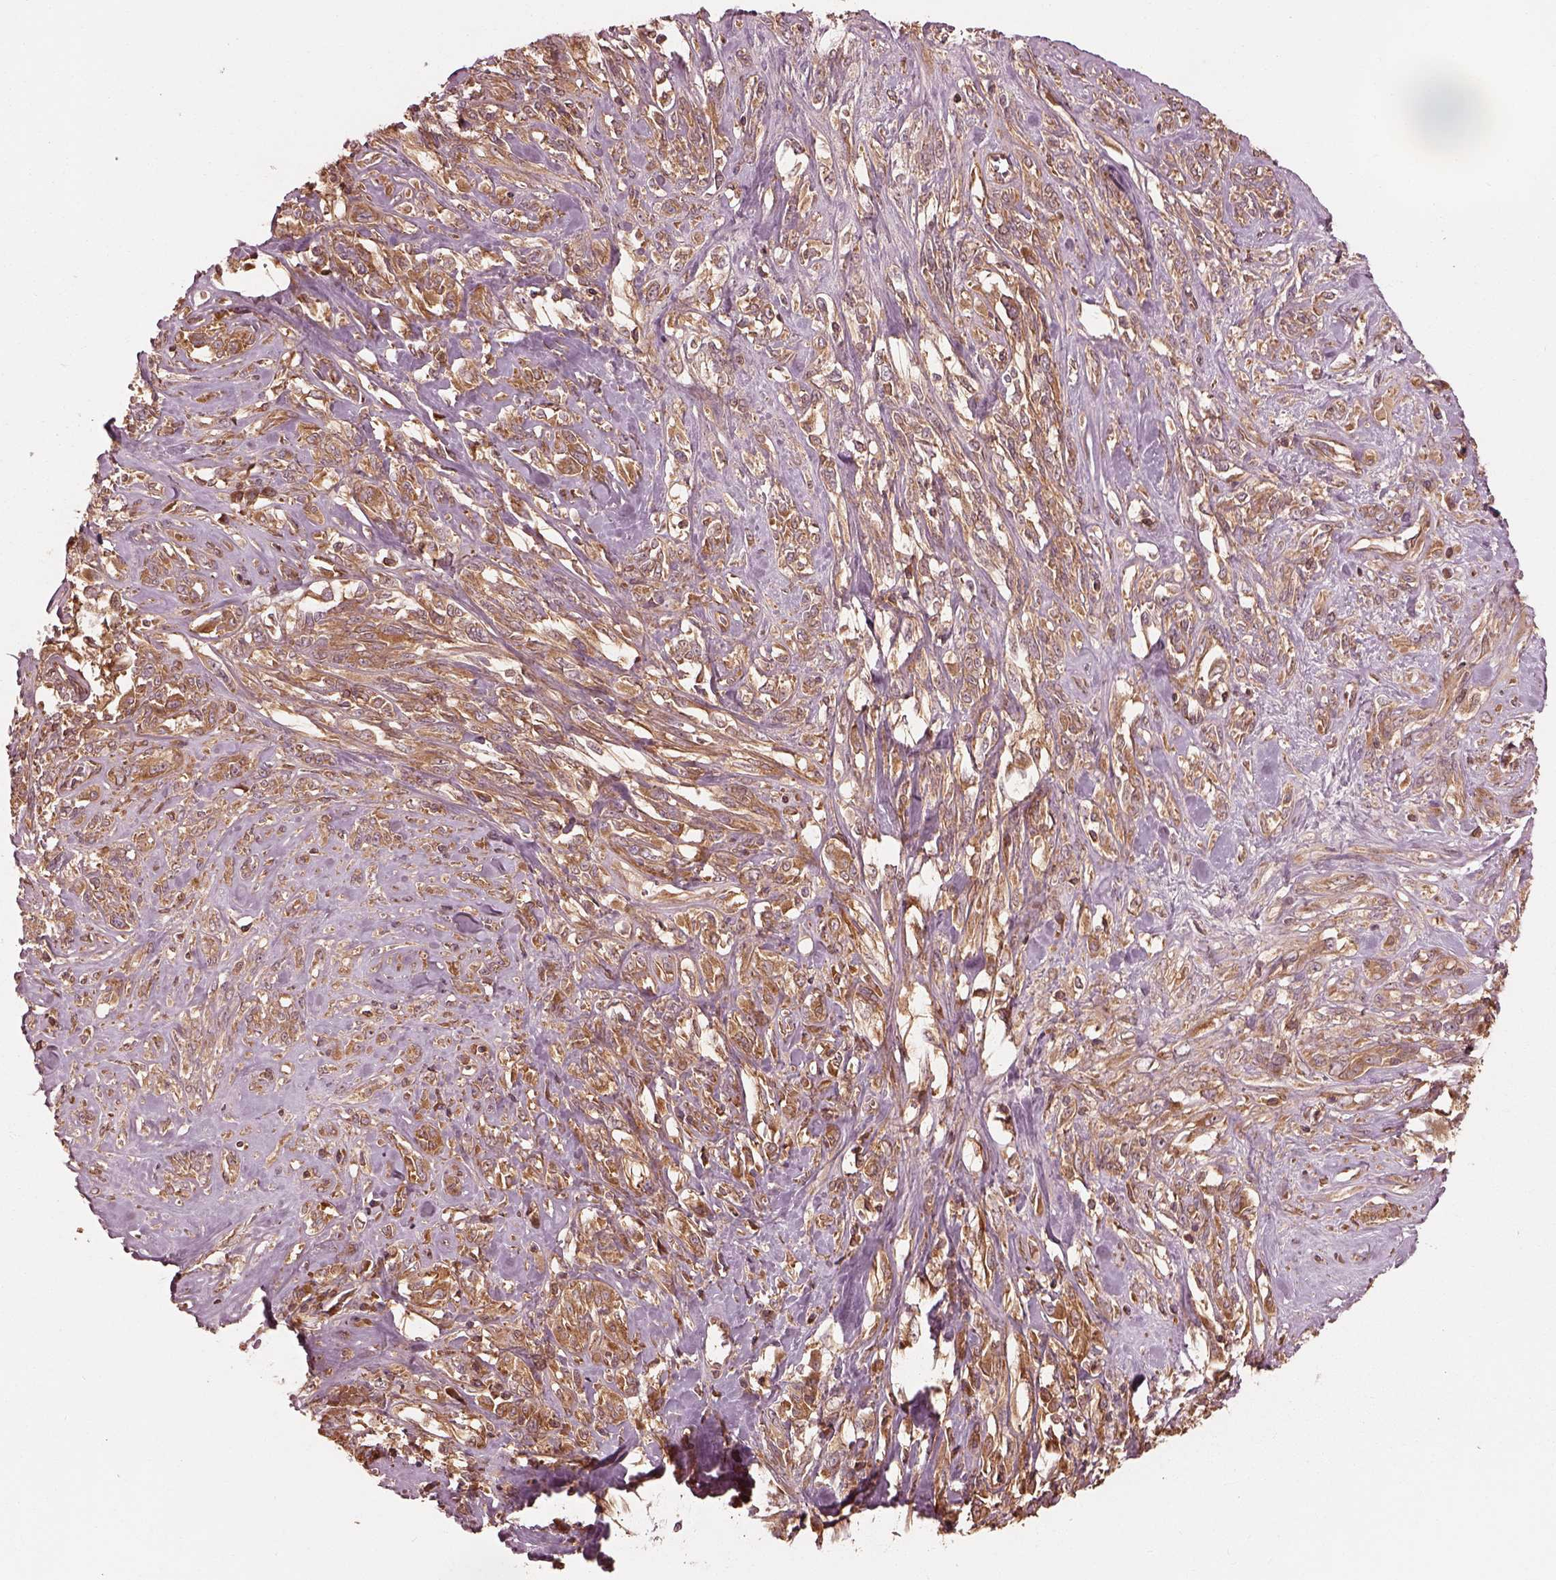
{"staining": {"intensity": "moderate", "quantity": ">75%", "location": "cytoplasmic/membranous"}, "tissue": "melanoma", "cell_type": "Tumor cells", "image_type": "cancer", "snomed": [{"axis": "morphology", "description": "Malignant melanoma, NOS"}, {"axis": "topography", "description": "Skin"}], "caption": "About >75% of tumor cells in human malignant melanoma display moderate cytoplasmic/membranous protein staining as visualized by brown immunohistochemical staining.", "gene": "PIK3R2", "patient": {"sex": "female", "age": 91}}